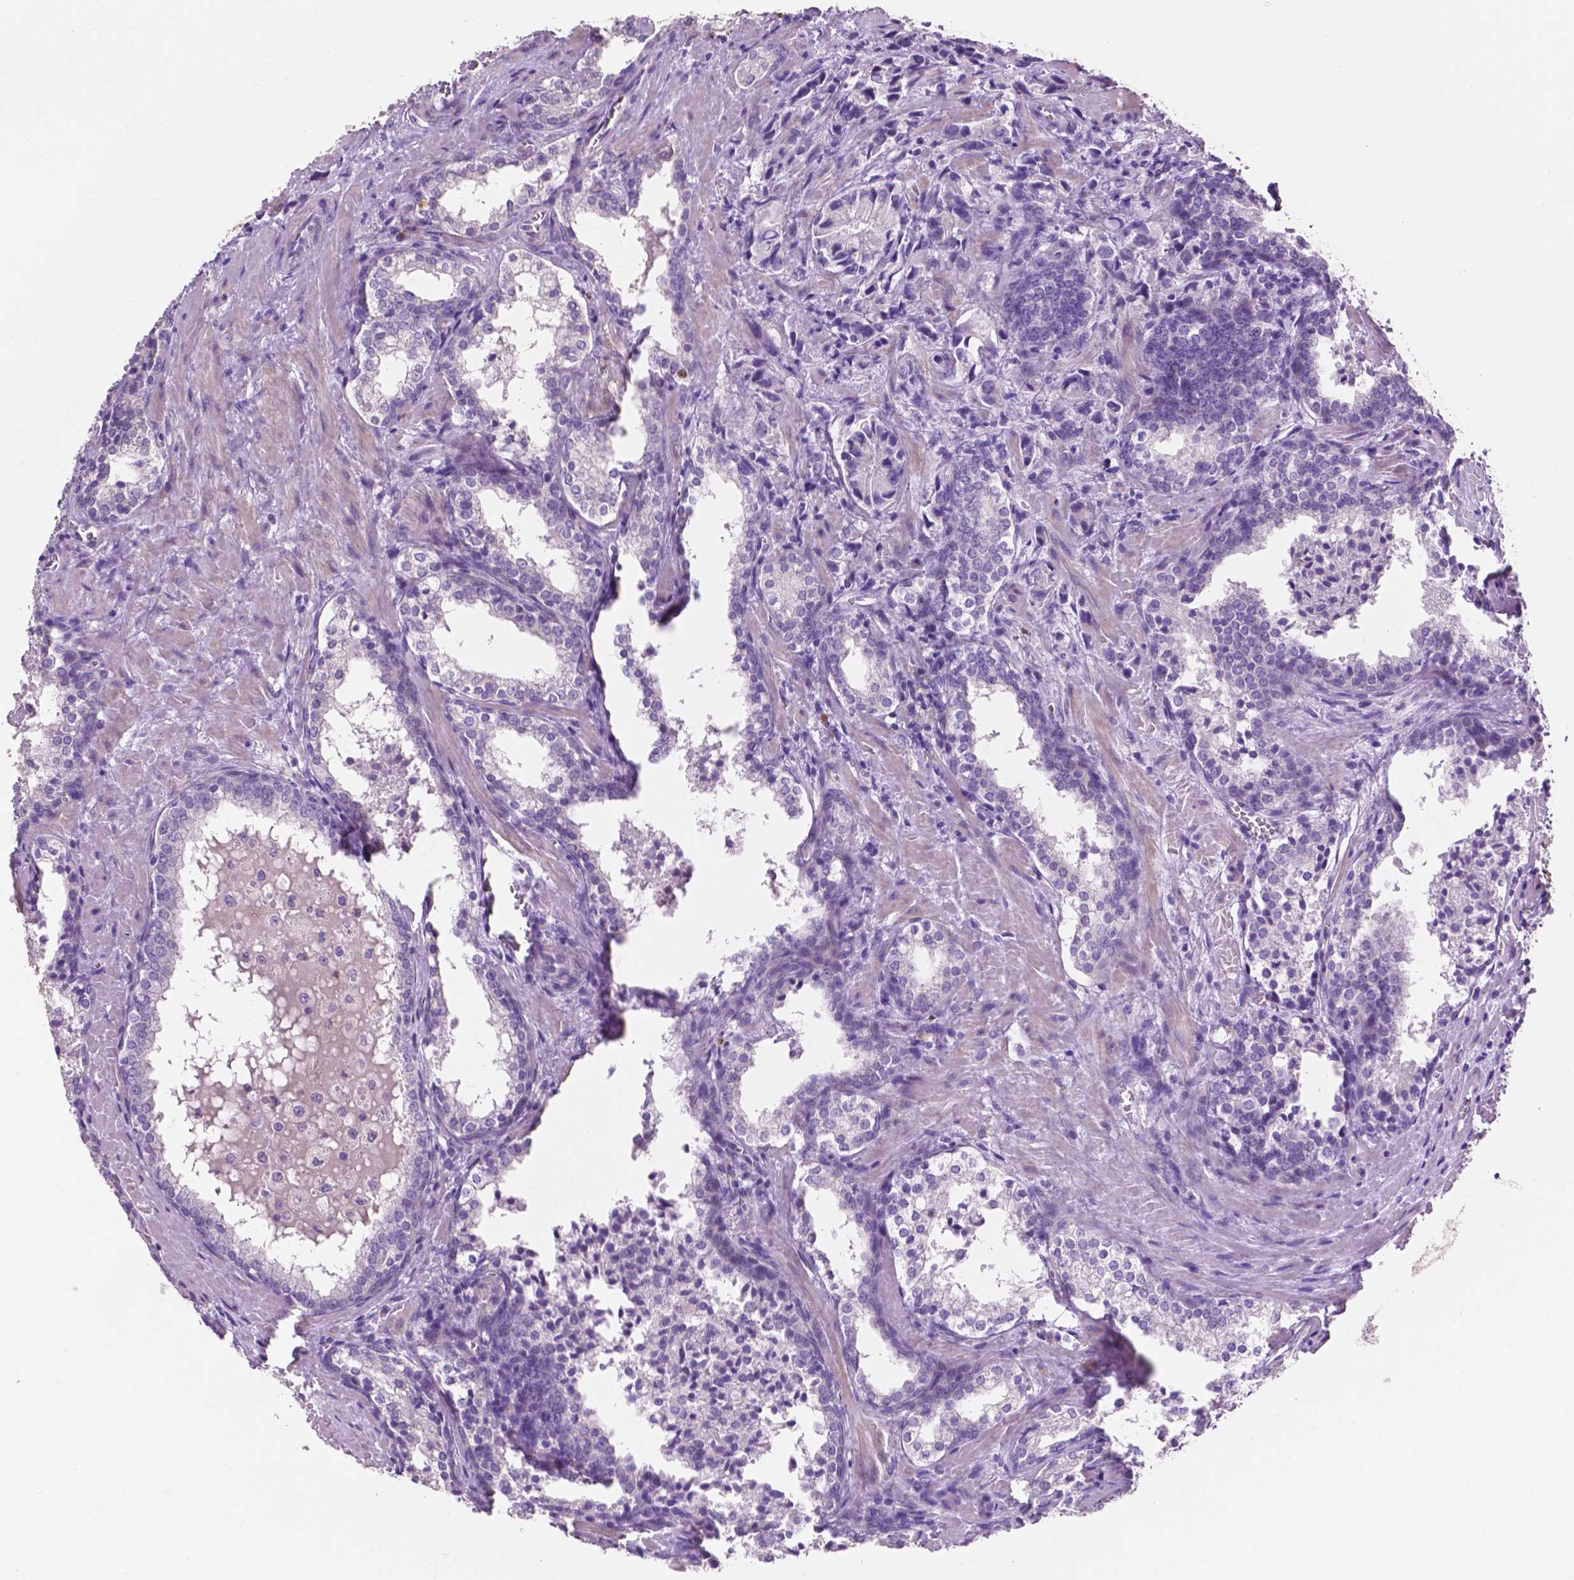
{"staining": {"intensity": "negative", "quantity": "none", "location": "none"}, "tissue": "prostate cancer", "cell_type": "Tumor cells", "image_type": "cancer", "snomed": [{"axis": "morphology", "description": "Adenocarcinoma, NOS"}, {"axis": "topography", "description": "Prostate and seminal vesicle, NOS"}], "caption": "IHC photomicrograph of neoplastic tissue: human adenocarcinoma (prostate) stained with DAB reveals no significant protein positivity in tumor cells.", "gene": "CLDN17", "patient": {"sex": "male", "age": 63}}